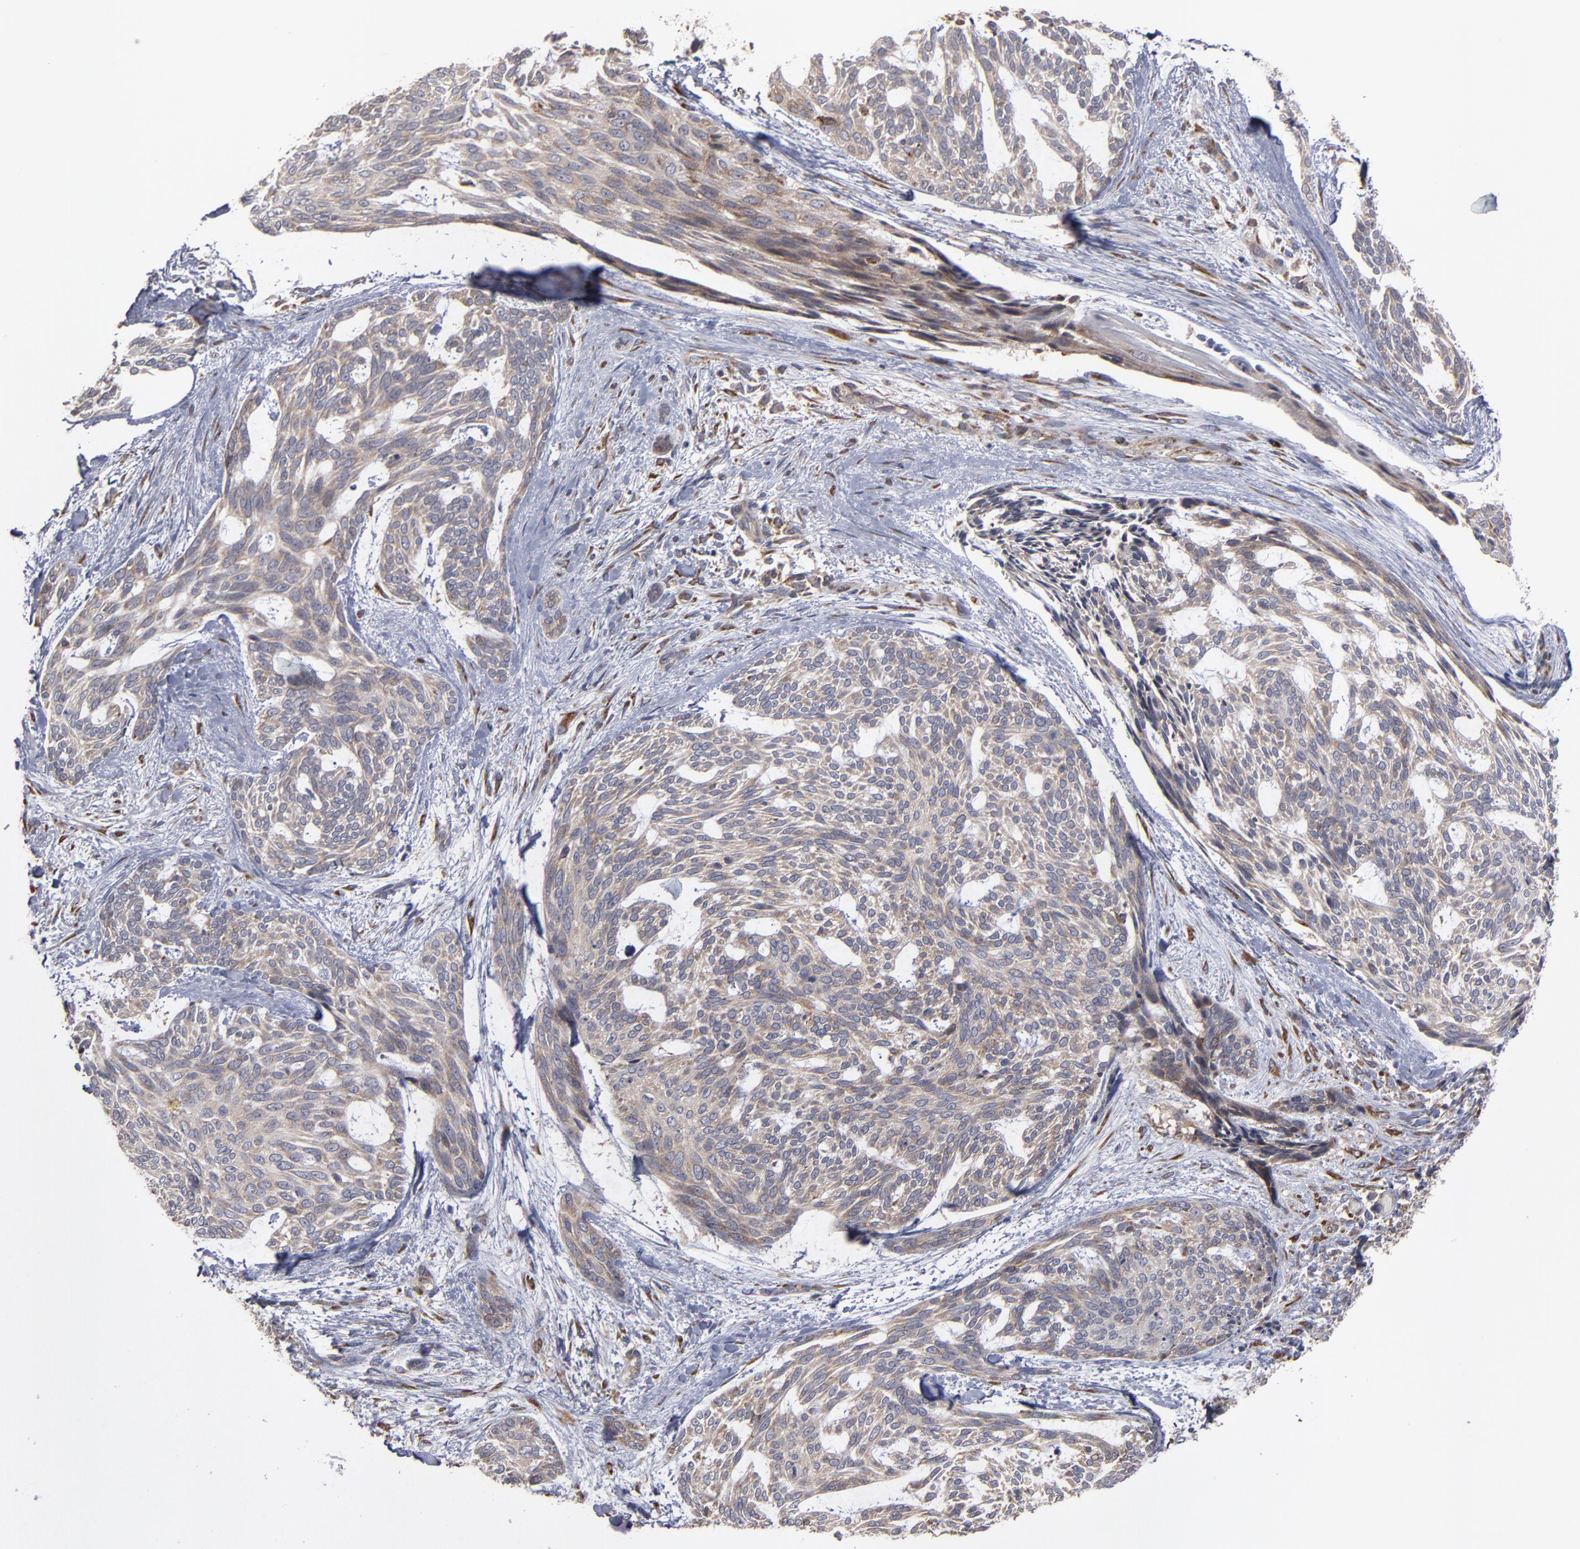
{"staining": {"intensity": "weak", "quantity": ">75%", "location": "cytoplasmic/membranous"}, "tissue": "skin cancer", "cell_type": "Tumor cells", "image_type": "cancer", "snomed": [{"axis": "morphology", "description": "Normal tissue, NOS"}, {"axis": "morphology", "description": "Basal cell carcinoma"}, {"axis": "topography", "description": "Skin"}], "caption": "Tumor cells show weak cytoplasmic/membranous expression in approximately >75% of cells in basal cell carcinoma (skin).", "gene": "SND1", "patient": {"sex": "female", "age": 71}}